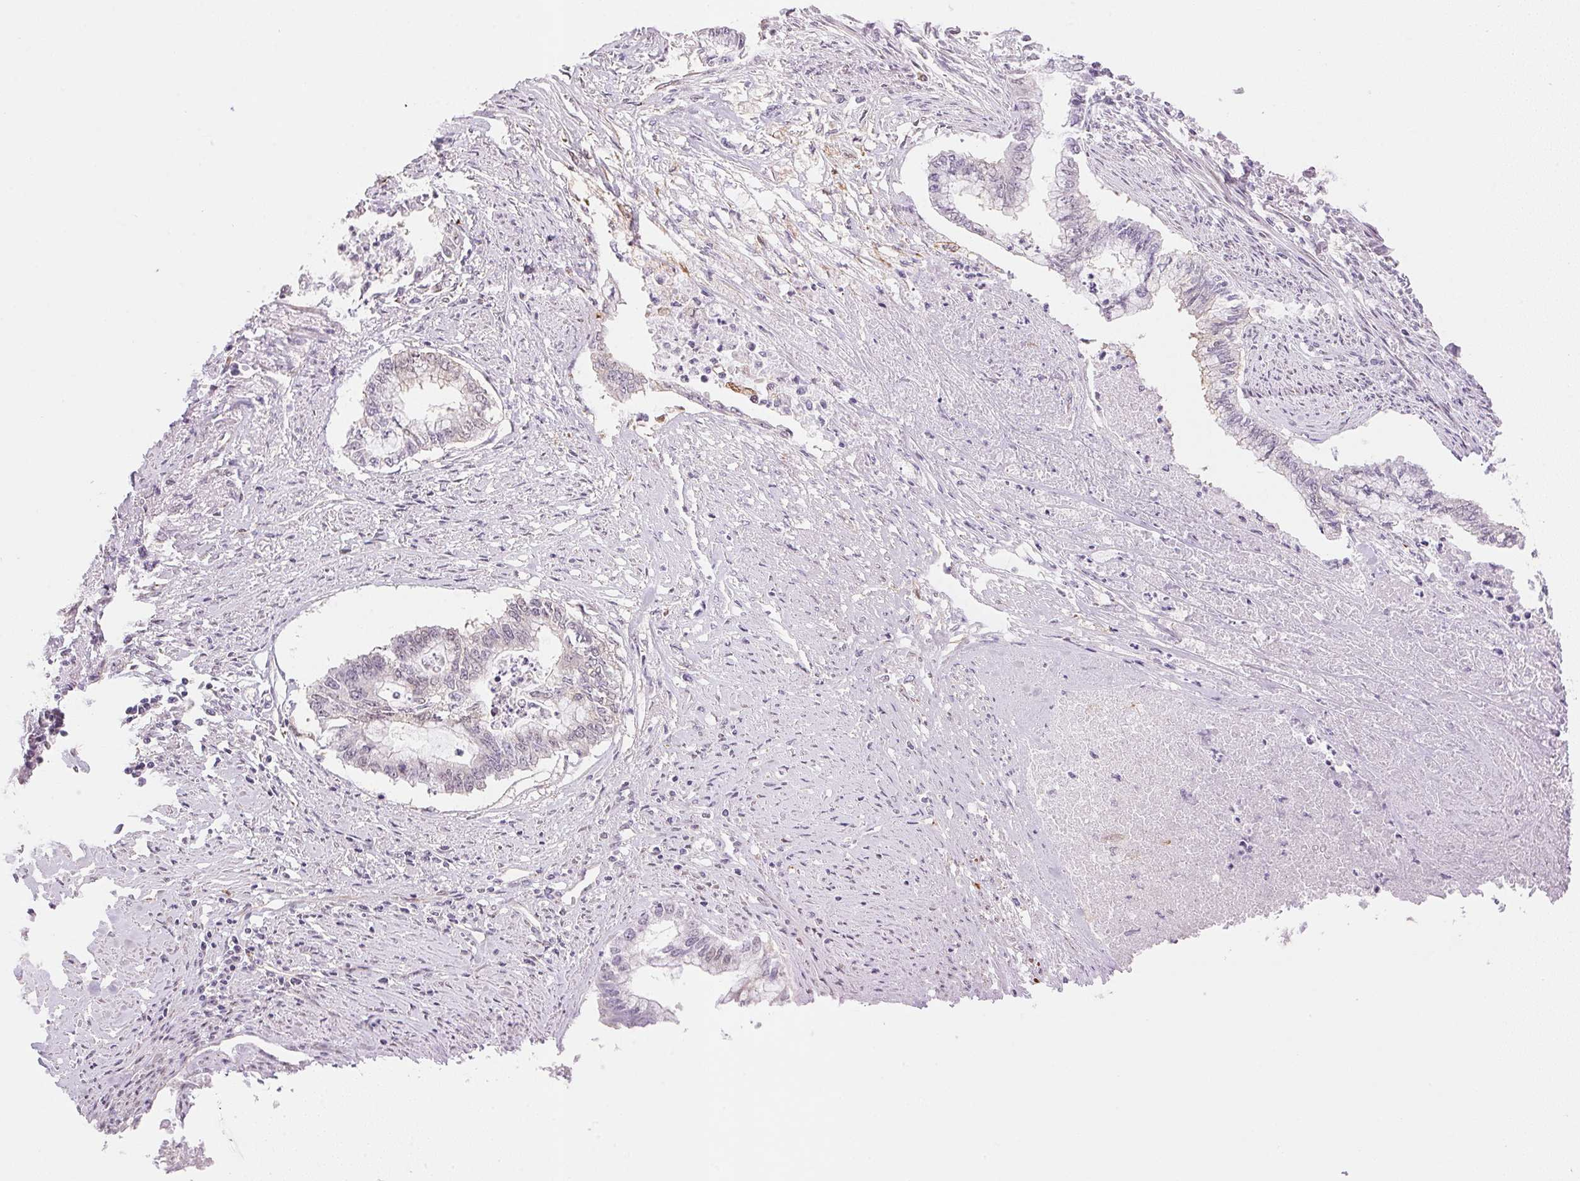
{"staining": {"intensity": "negative", "quantity": "none", "location": "none"}, "tissue": "endometrial cancer", "cell_type": "Tumor cells", "image_type": "cancer", "snomed": [{"axis": "morphology", "description": "Adenocarcinoma, NOS"}, {"axis": "topography", "description": "Endometrium"}], "caption": "The photomicrograph exhibits no significant expression in tumor cells of endometrial adenocarcinoma.", "gene": "GYG2", "patient": {"sex": "female", "age": 79}}